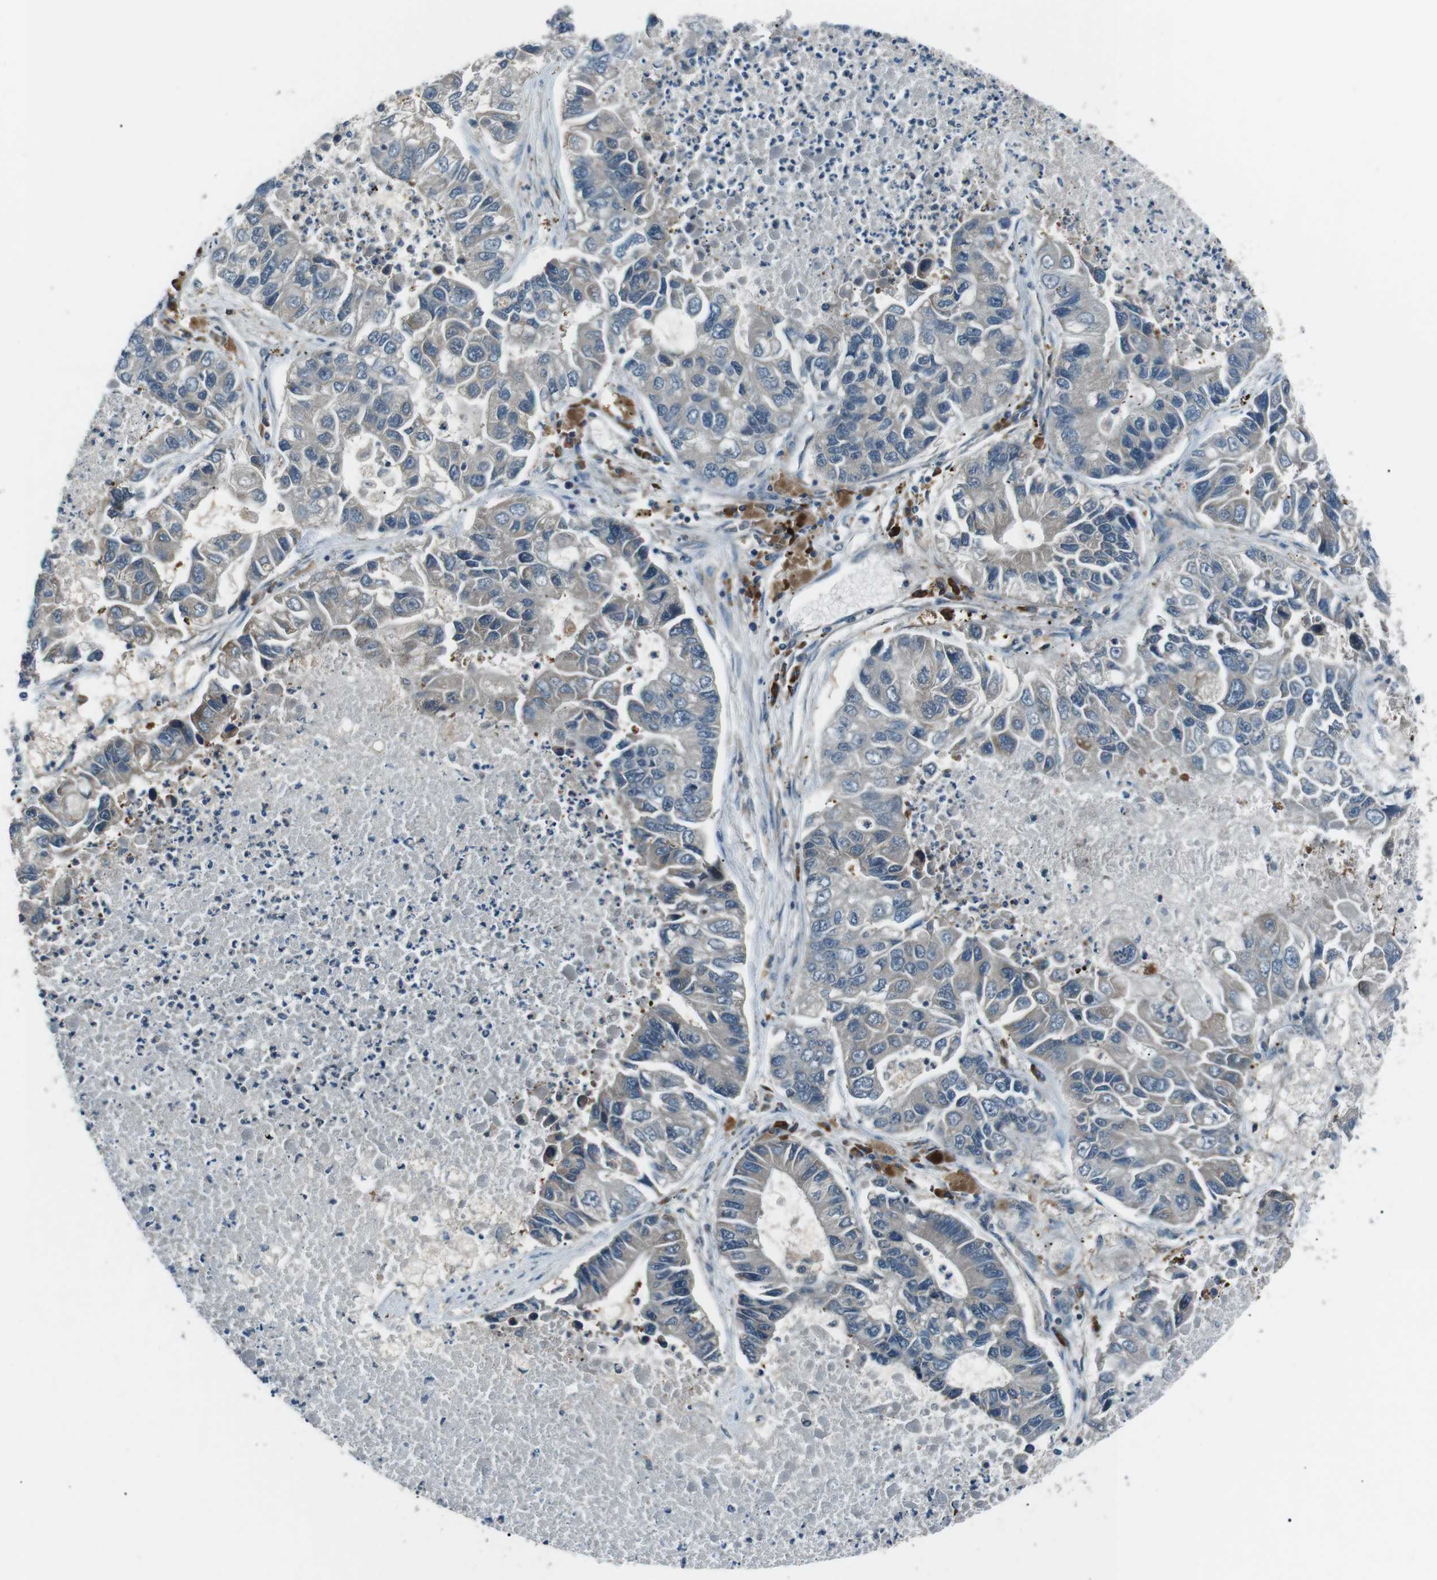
{"staining": {"intensity": "negative", "quantity": "none", "location": "none"}, "tissue": "lung cancer", "cell_type": "Tumor cells", "image_type": "cancer", "snomed": [{"axis": "morphology", "description": "Adenocarcinoma, NOS"}, {"axis": "topography", "description": "Lung"}], "caption": "Immunohistochemistry (IHC) photomicrograph of lung cancer stained for a protein (brown), which reveals no positivity in tumor cells. (DAB (3,3'-diaminobenzidine) IHC with hematoxylin counter stain).", "gene": "LRIG2", "patient": {"sex": "female", "age": 51}}